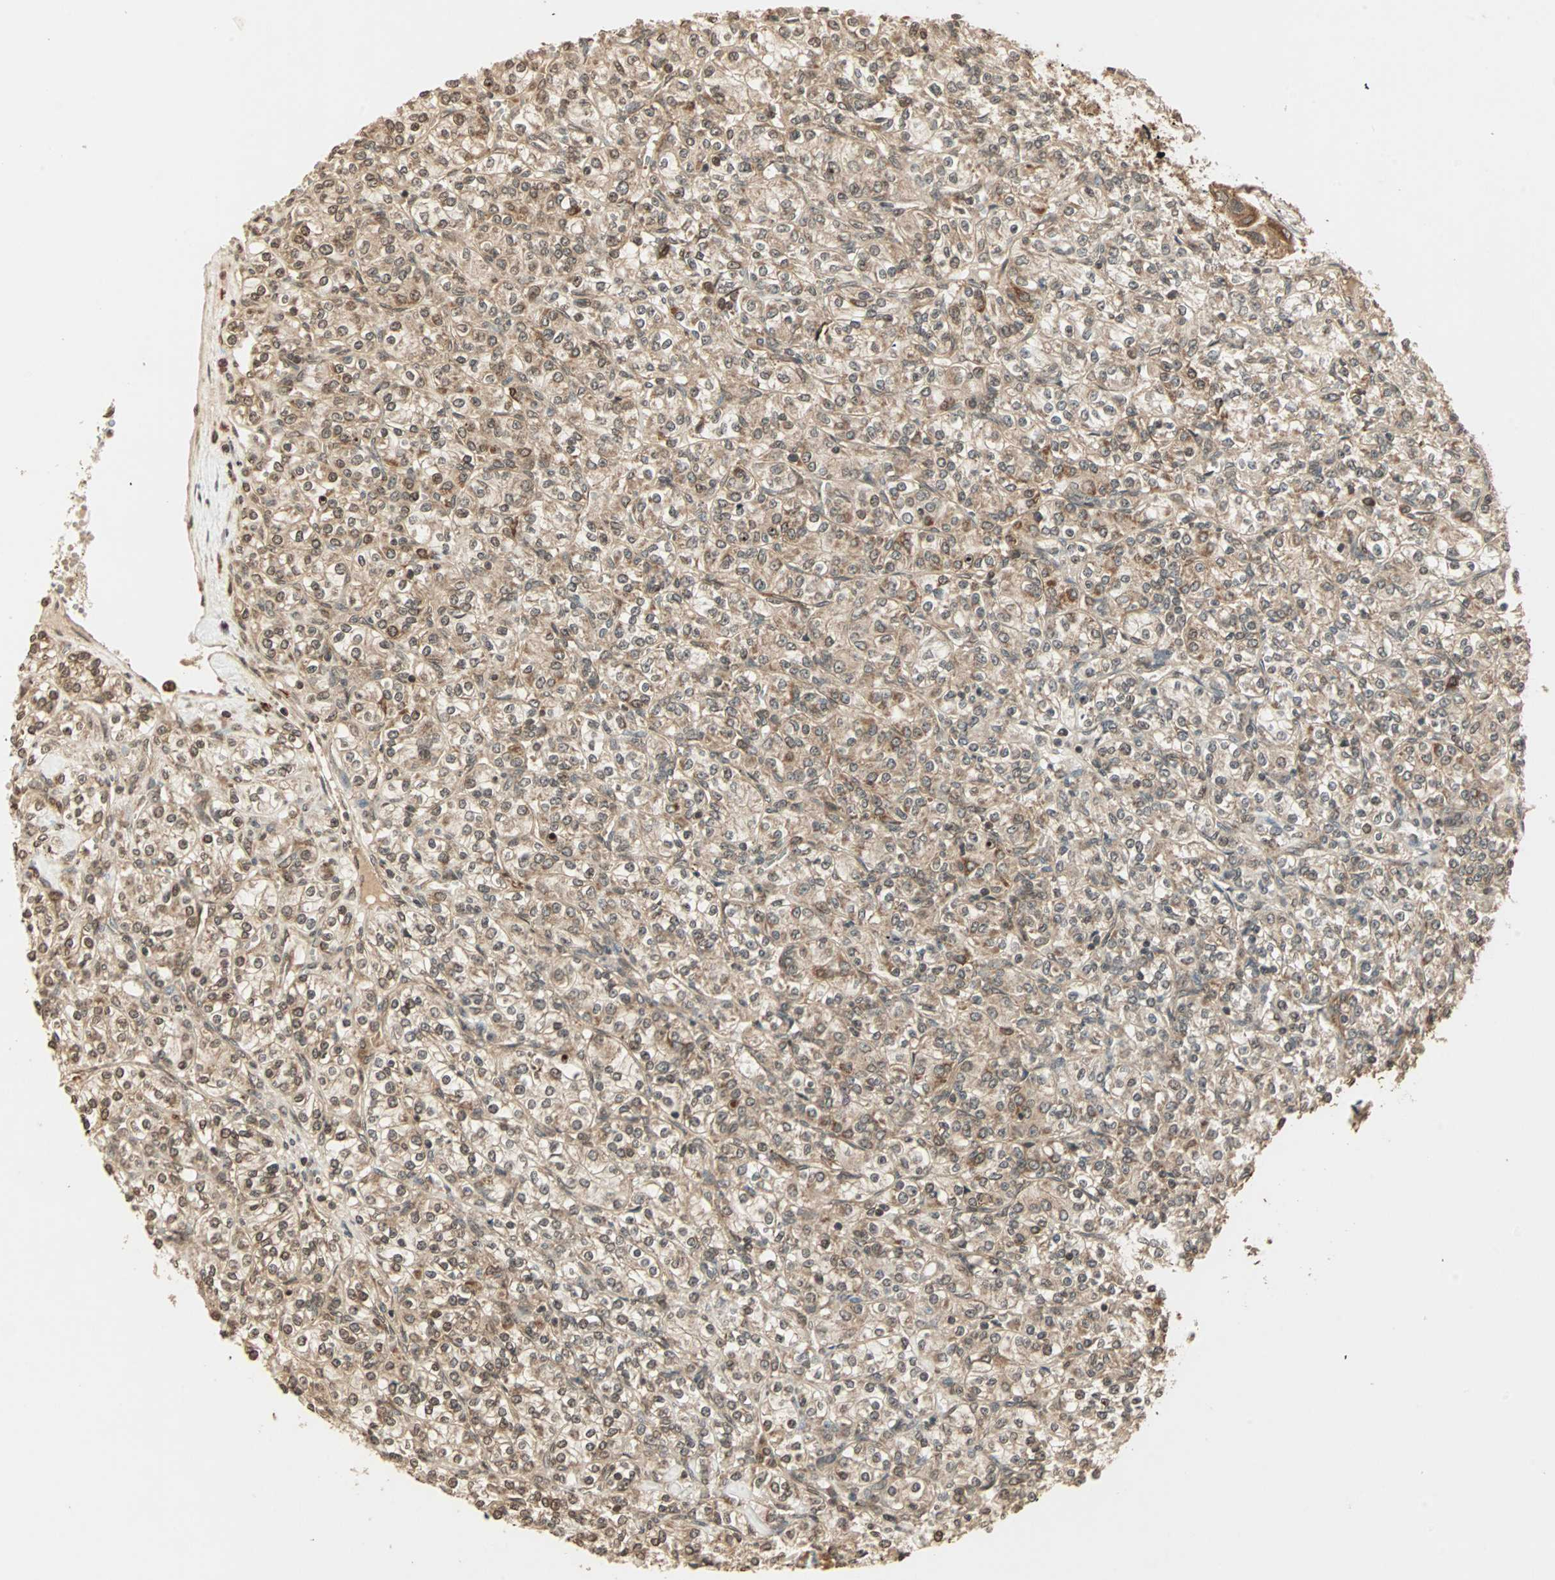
{"staining": {"intensity": "moderate", "quantity": ">75%", "location": "cytoplasmic/membranous"}, "tissue": "renal cancer", "cell_type": "Tumor cells", "image_type": "cancer", "snomed": [{"axis": "morphology", "description": "Adenocarcinoma, NOS"}, {"axis": "topography", "description": "Kidney"}], "caption": "This histopathology image shows renal cancer stained with immunohistochemistry (IHC) to label a protein in brown. The cytoplasmic/membranous of tumor cells show moderate positivity for the protein. Nuclei are counter-stained blue.", "gene": "RFFL", "patient": {"sex": "male", "age": 77}}